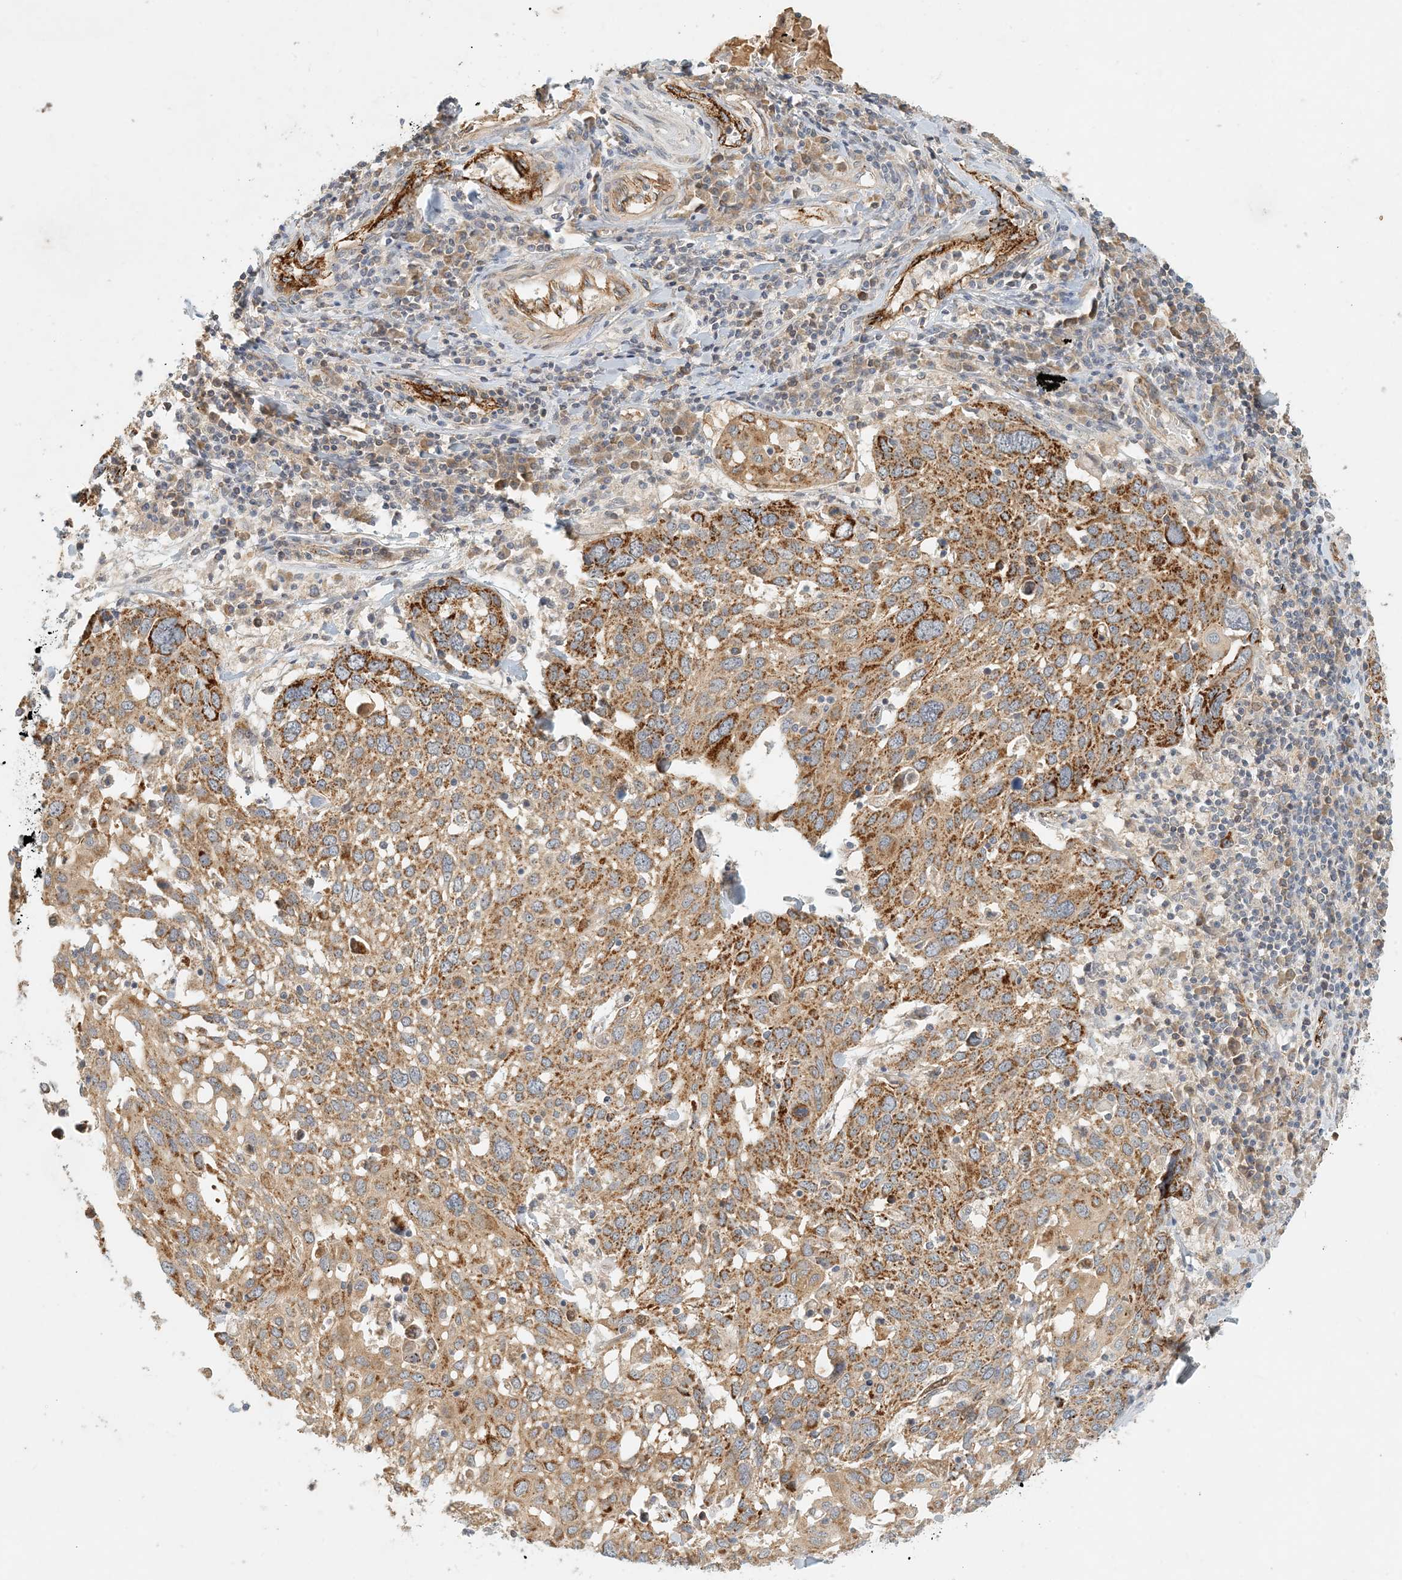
{"staining": {"intensity": "moderate", "quantity": ">75%", "location": "cytoplasmic/membranous"}, "tissue": "lung cancer", "cell_type": "Tumor cells", "image_type": "cancer", "snomed": [{"axis": "morphology", "description": "Squamous cell carcinoma, NOS"}, {"axis": "topography", "description": "Lung"}], "caption": "A medium amount of moderate cytoplasmic/membranous staining is present in about >75% of tumor cells in lung cancer (squamous cell carcinoma) tissue.", "gene": "ZBTB3", "patient": {"sex": "male", "age": 65}}